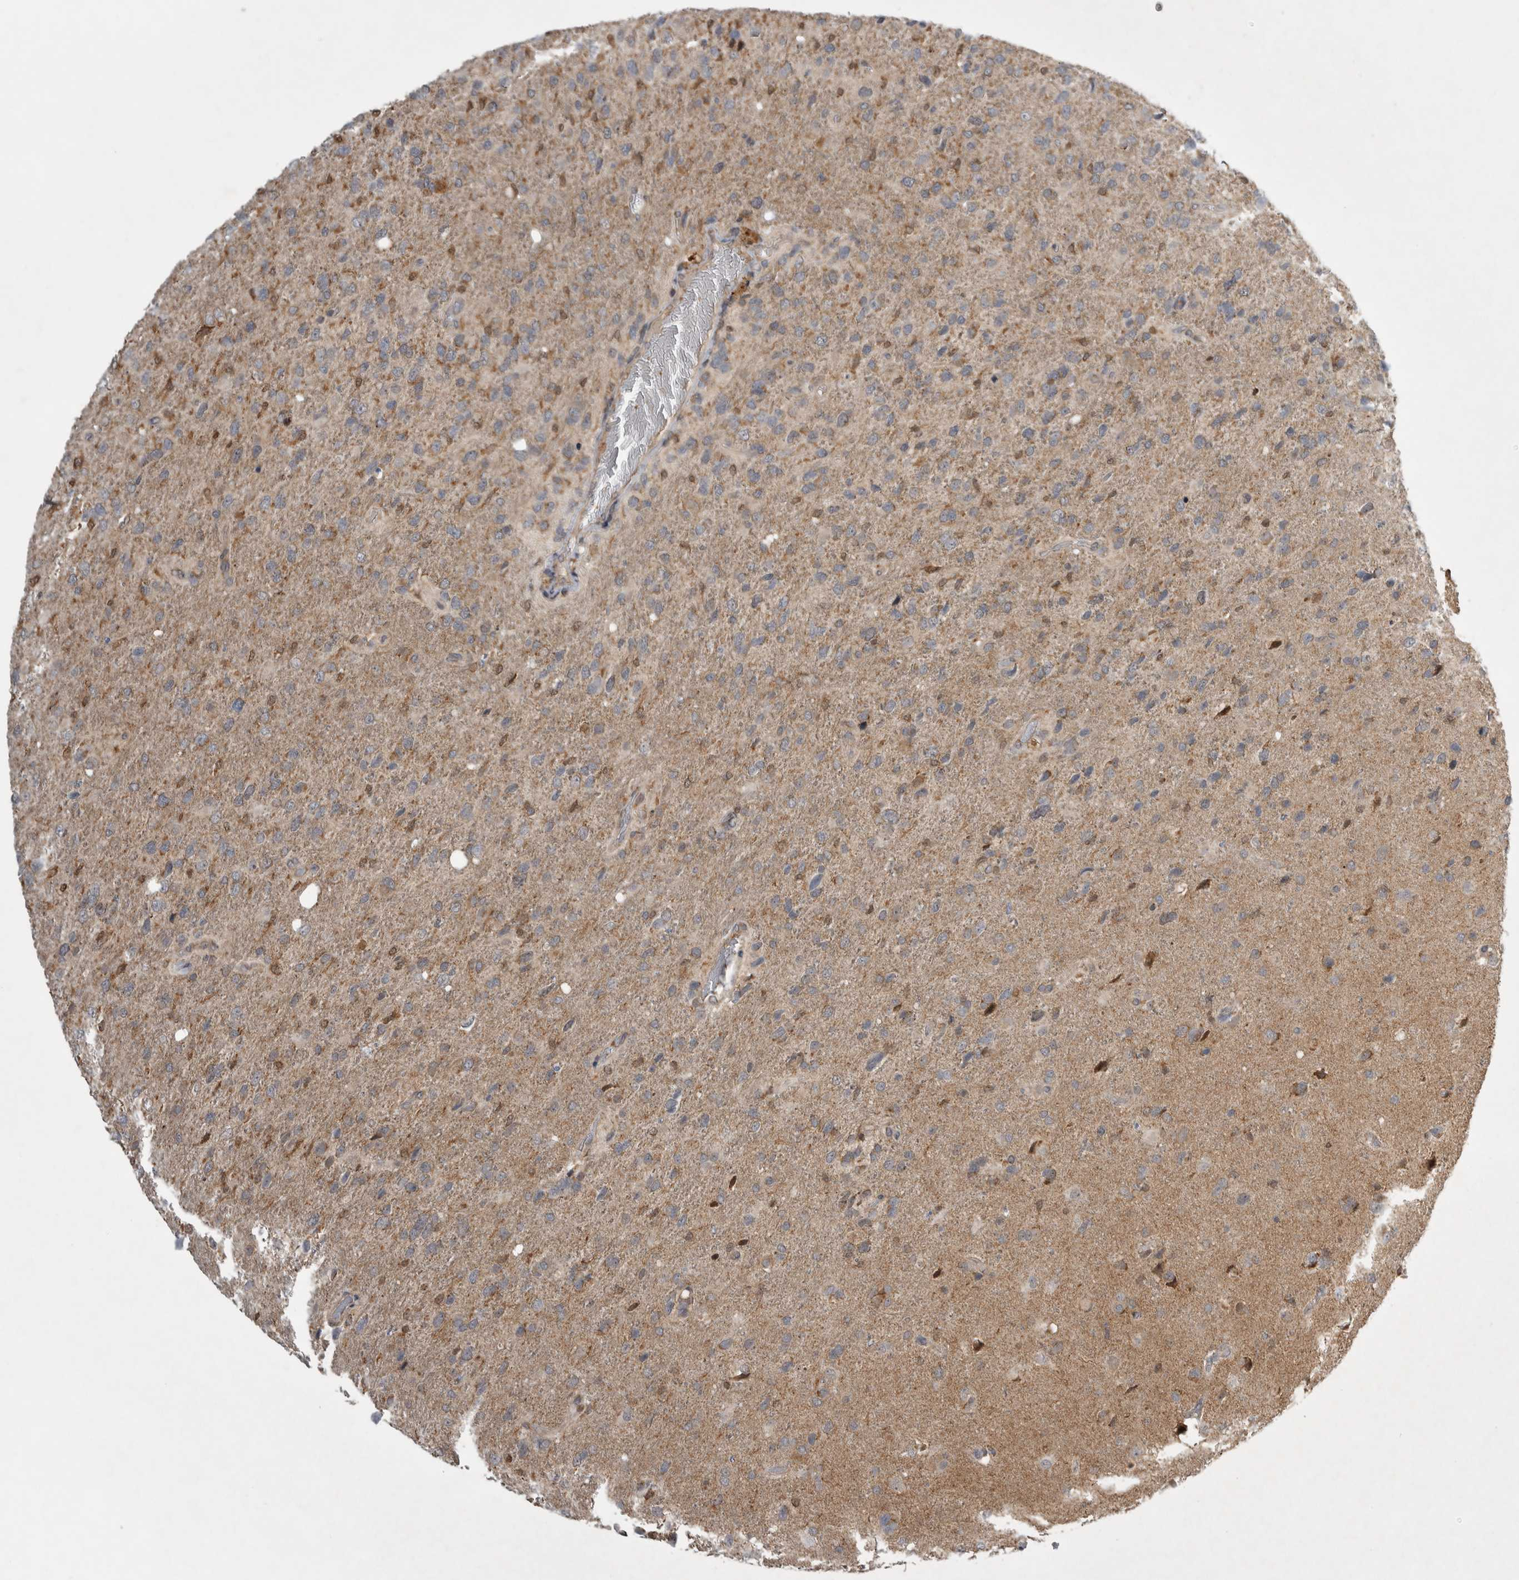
{"staining": {"intensity": "weak", "quantity": ">75%", "location": "cytoplasmic/membranous"}, "tissue": "glioma", "cell_type": "Tumor cells", "image_type": "cancer", "snomed": [{"axis": "morphology", "description": "Glioma, malignant, High grade"}, {"axis": "topography", "description": "Brain"}], "caption": "Glioma stained with immunohistochemistry (IHC) reveals weak cytoplasmic/membranous expression in approximately >75% of tumor cells. (Brightfield microscopy of DAB IHC at high magnification).", "gene": "KCNIP1", "patient": {"sex": "female", "age": 58}}